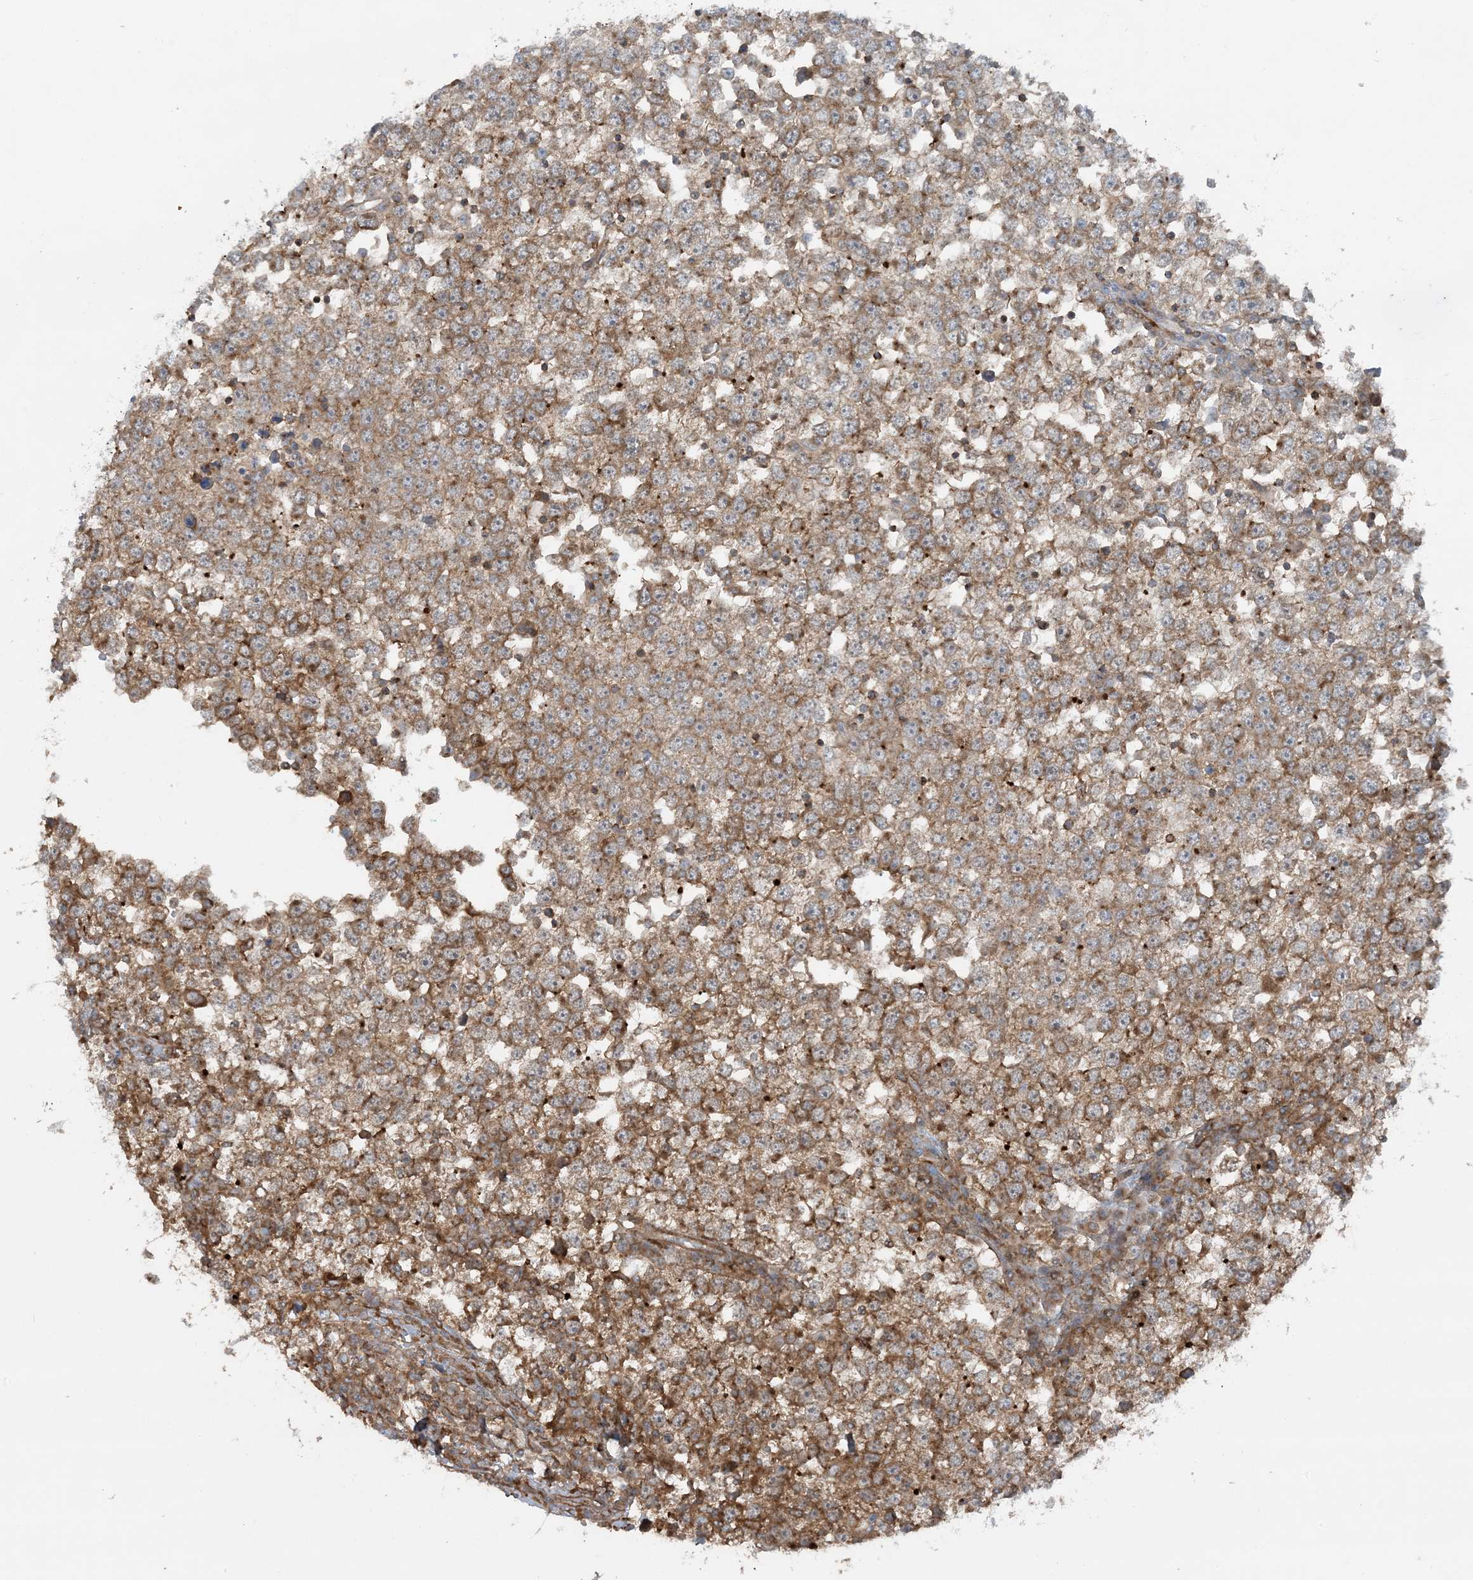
{"staining": {"intensity": "moderate", "quantity": ">75%", "location": "cytoplasmic/membranous"}, "tissue": "testis cancer", "cell_type": "Tumor cells", "image_type": "cancer", "snomed": [{"axis": "morphology", "description": "Seminoma, NOS"}, {"axis": "topography", "description": "Testis"}], "caption": "Moderate cytoplasmic/membranous protein expression is appreciated in about >75% of tumor cells in testis cancer (seminoma).", "gene": "STAM2", "patient": {"sex": "male", "age": 65}}